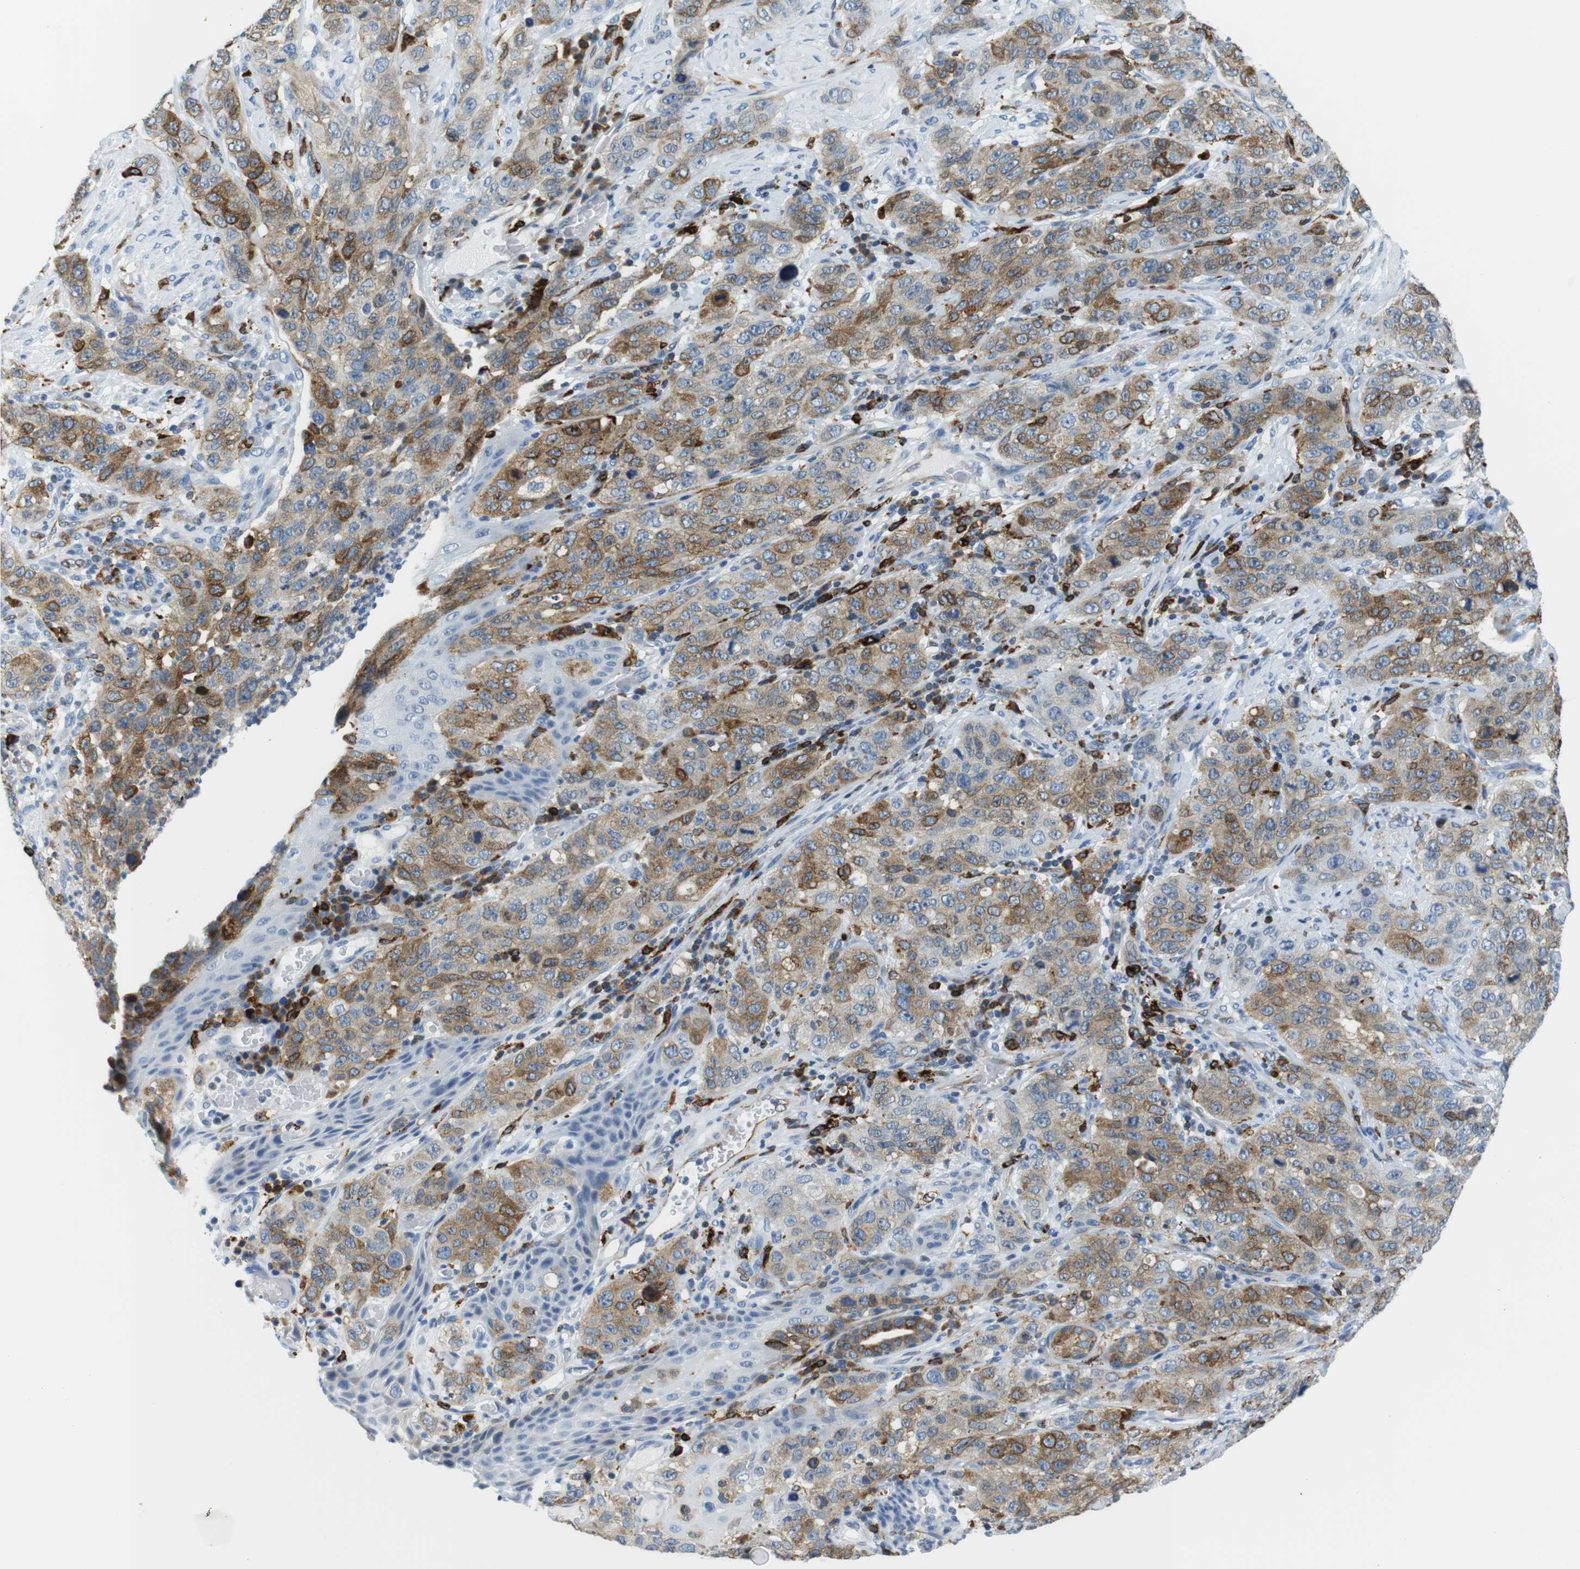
{"staining": {"intensity": "moderate", "quantity": "25%-75%", "location": "cytoplasmic/membranous"}, "tissue": "stomach cancer", "cell_type": "Tumor cells", "image_type": "cancer", "snomed": [{"axis": "morphology", "description": "Adenocarcinoma, NOS"}, {"axis": "topography", "description": "Stomach"}], "caption": "Immunohistochemistry (DAB (3,3'-diaminobenzidine)) staining of human stomach adenocarcinoma shows moderate cytoplasmic/membranous protein positivity in about 25%-75% of tumor cells. The staining was performed using DAB (3,3'-diaminobenzidine) to visualize the protein expression in brown, while the nuclei were stained in blue with hematoxylin (Magnification: 20x).", "gene": "CIITA", "patient": {"sex": "male", "age": 48}}